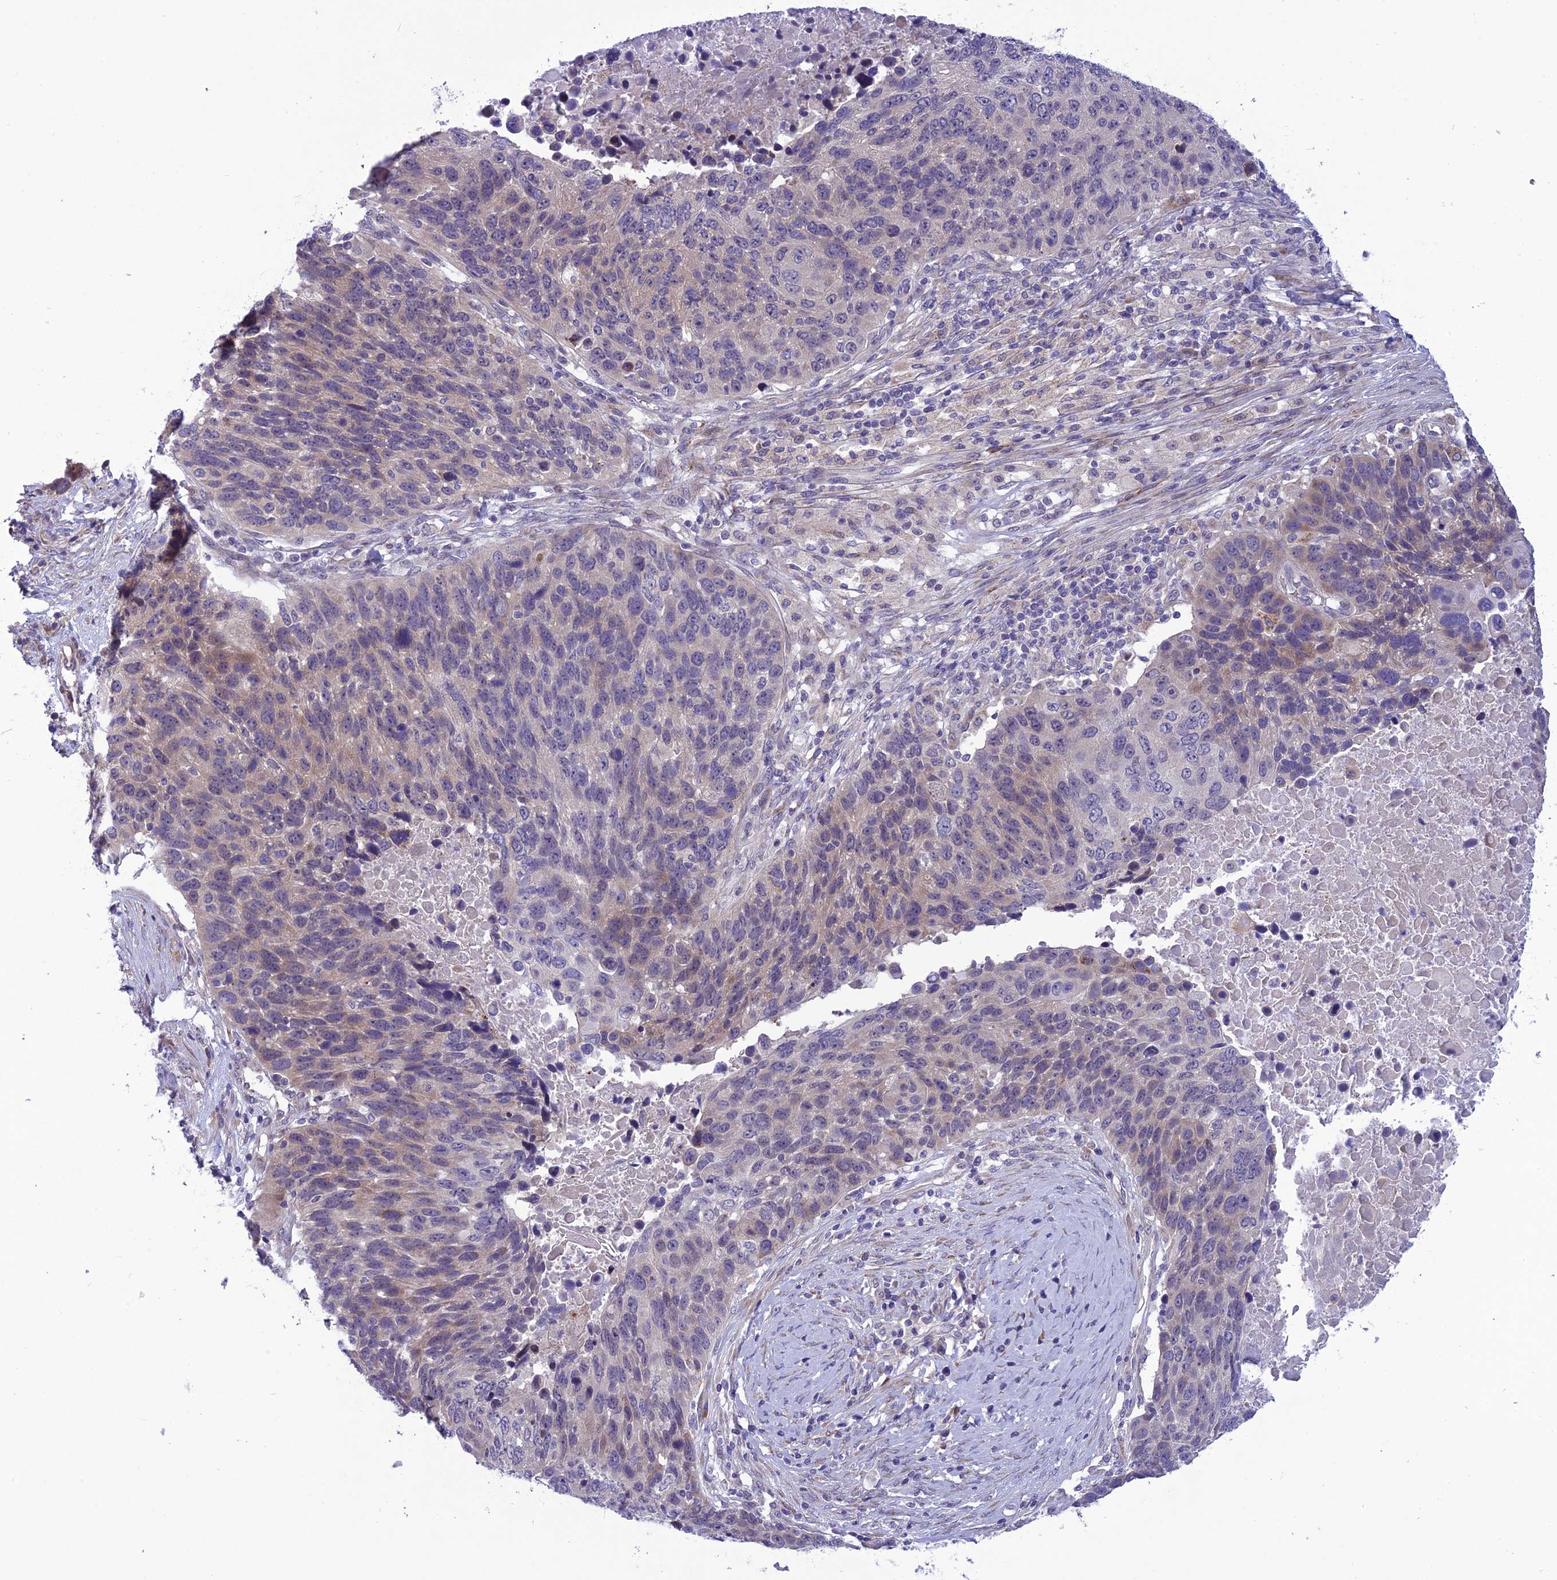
{"staining": {"intensity": "weak", "quantity": "<25%", "location": "cytoplasmic/membranous"}, "tissue": "lung cancer", "cell_type": "Tumor cells", "image_type": "cancer", "snomed": [{"axis": "morphology", "description": "Normal tissue, NOS"}, {"axis": "morphology", "description": "Squamous cell carcinoma, NOS"}, {"axis": "topography", "description": "Lymph node"}, {"axis": "topography", "description": "Lung"}], "caption": "Lung cancer (squamous cell carcinoma) stained for a protein using immunohistochemistry displays no expression tumor cells.", "gene": "PSMF1", "patient": {"sex": "male", "age": 66}}